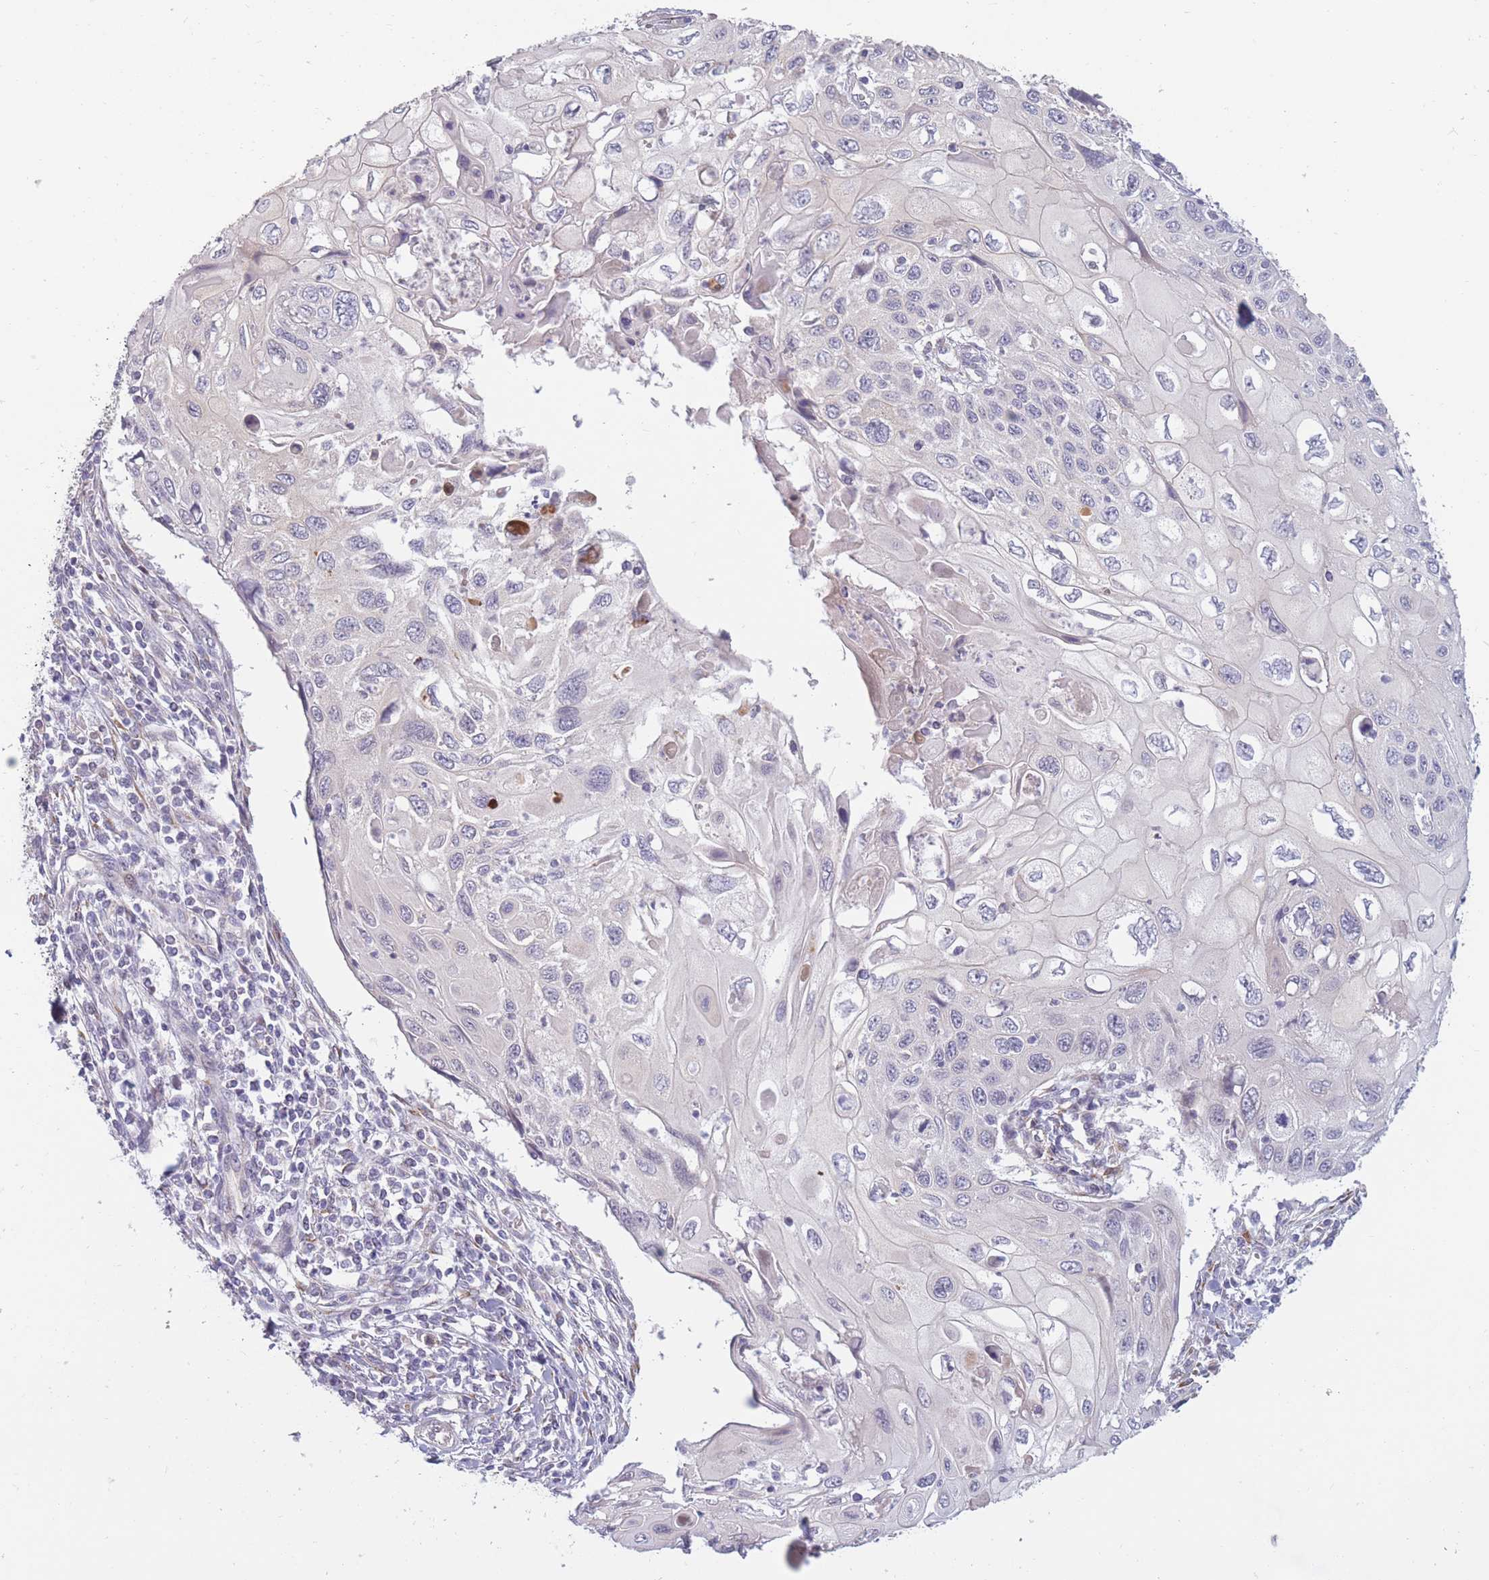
{"staining": {"intensity": "negative", "quantity": "none", "location": "none"}, "tissue": "cervical cancer", "cell_type": "Tumor cells", "image_type": "cancer", "snomed": [{"axis": "morphology", "description": "Squamous cell carcinoma, NOS"}, {"axis": "topography", "description": "Cervix"}], "caption": "Tumor cells show no significant protein positivity in squamous cell carcinoma (cervical). The staining was performed using DAB (3,3'-diaminobenzidine) to visualize the protein expression in brown, while the nuclei were stained in blue with hematoxylin (Magnification: 20x).", "gene": "CCNQ", "patient": {"sex": "female", "age": 70}}